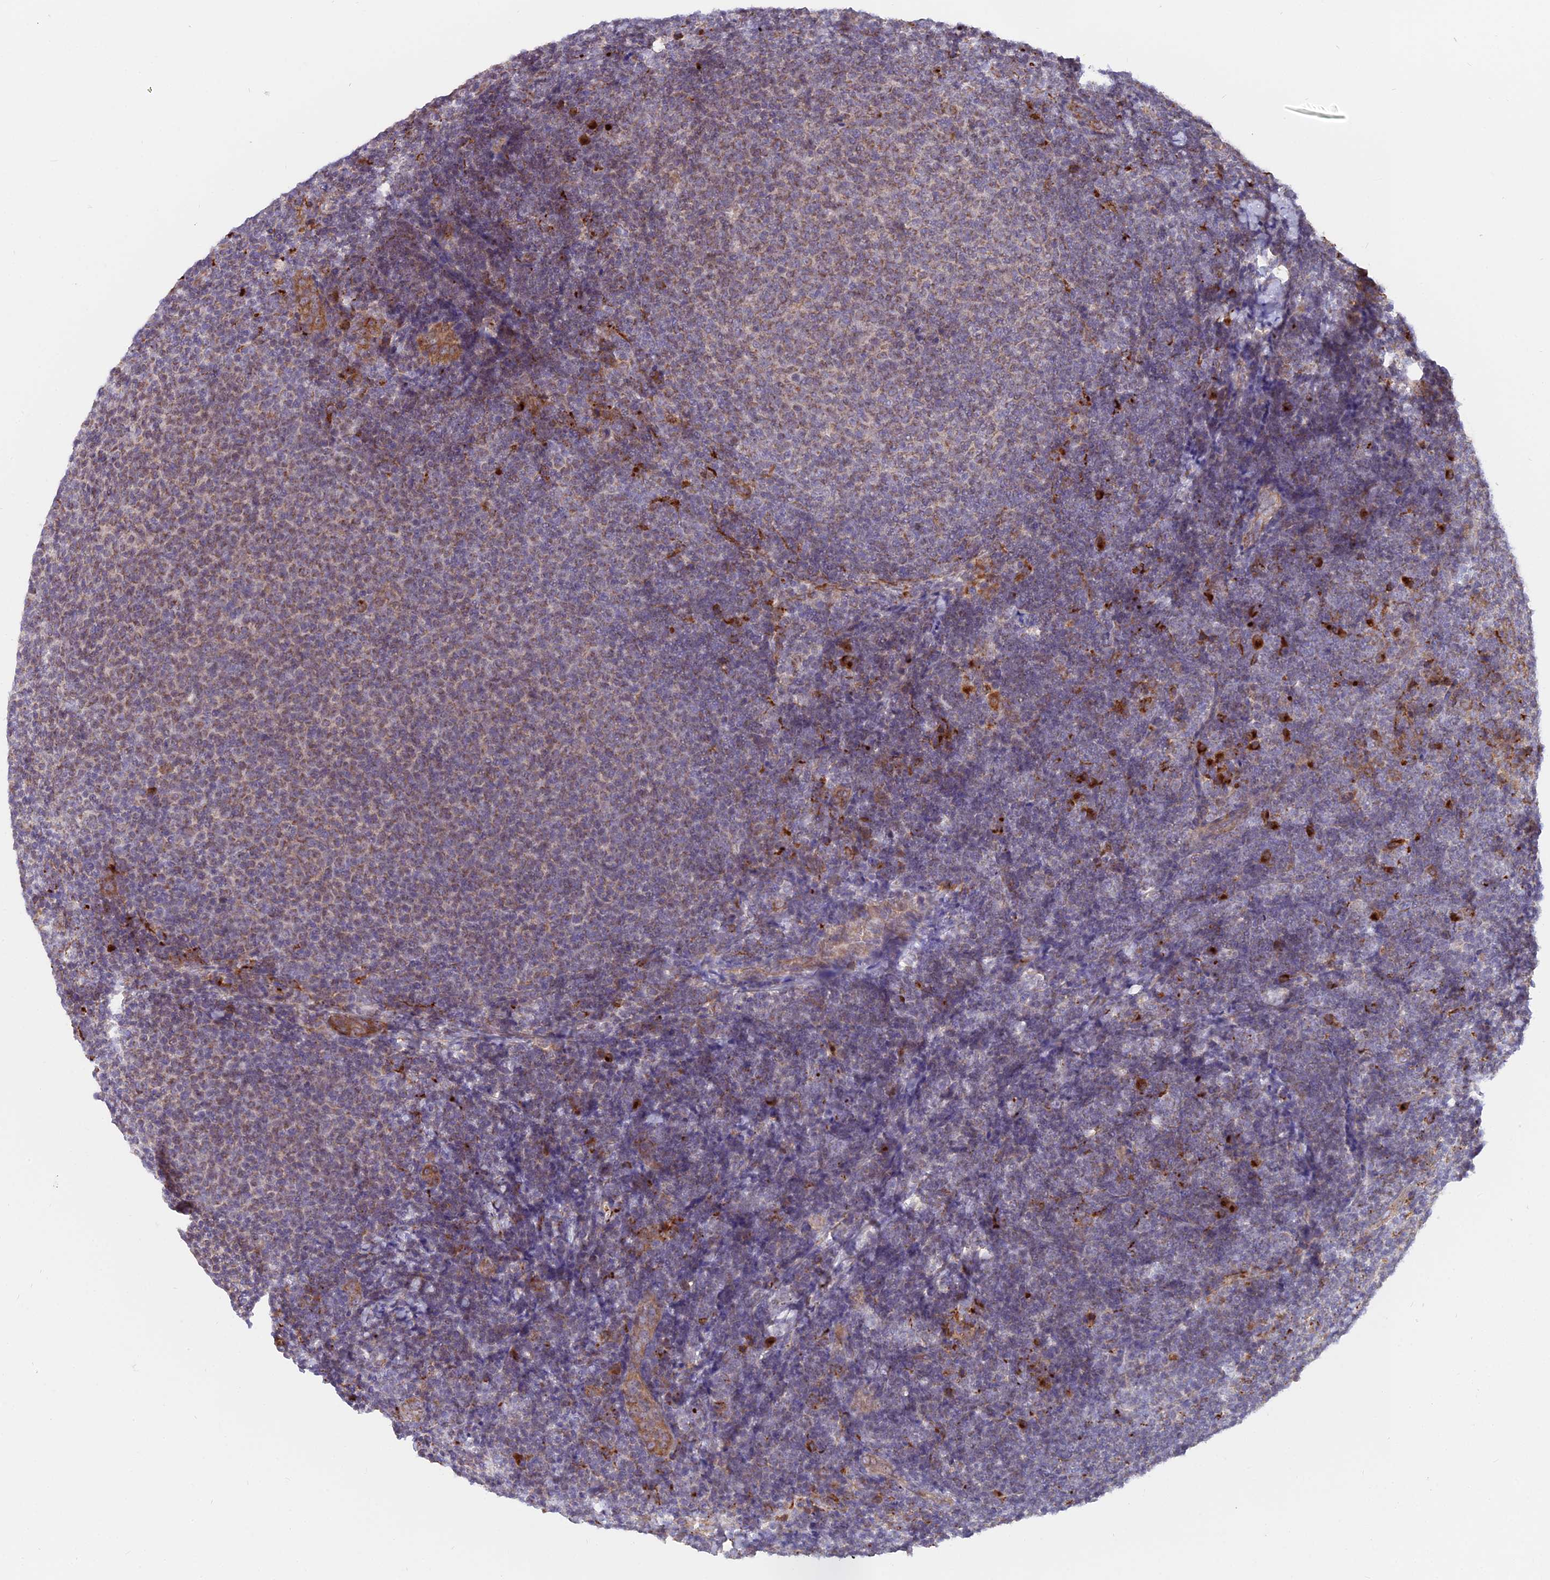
{"staining": {"intensity": "weak", "quantity": "25%-75%", "location": "cytoplasmic/membranous"}, "tissue": "lymphoma", "cell_type": "Tumor cells", "image_type": "cancer", "snomed": [{"axis": "morphology", "description": "Malignant lymphoma, non-Hodgkin's type, Low grade"}, {"axis": "topography", "description": "Lymph node"}], "caption": "Human low-grade malignant lymphoma, non-Hodgkin's type stained with a protein marker shows weak staining in tumor cells.", "gene": "TBC1D20", "patient": {"sex": "male", "age": 66}}